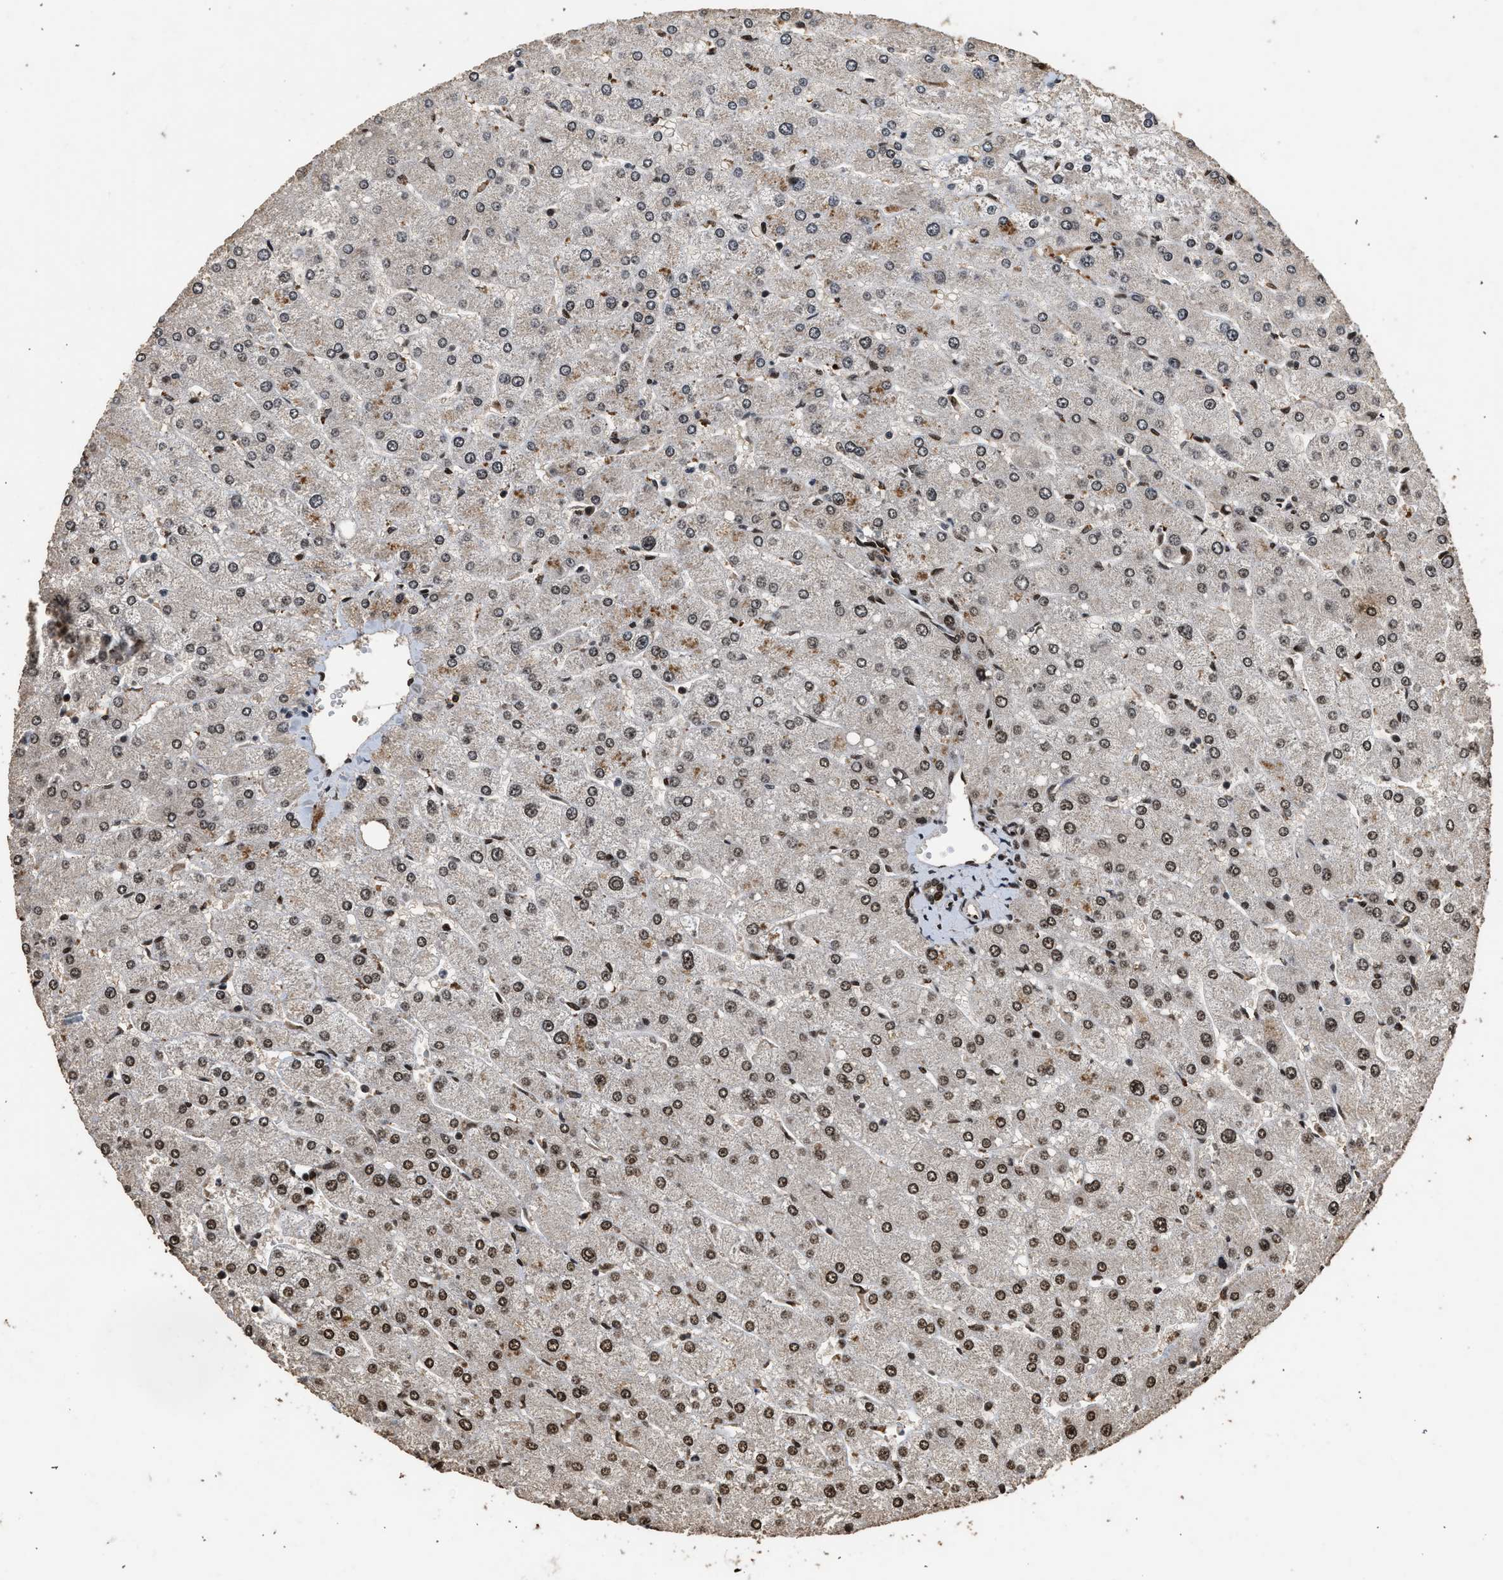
{"staining": {"intensity": "moderate", "quantity": ">75%", "location": "nuclear"}, "tissue": "liver", "cell_type": "Cholangiocytes", "image_type": "normal", "snomed": [{"axis": "morphology", "description": "Normal tissue, NOS"}, {"axis": "topography", "description": "Liver"}], "caption": "Moderate nuclear staining is appreciated in about >75% of cholangiocytes in normal liver.", "gene": "PPP4R3B", "patient": {"sex": "male", "age": 55}}